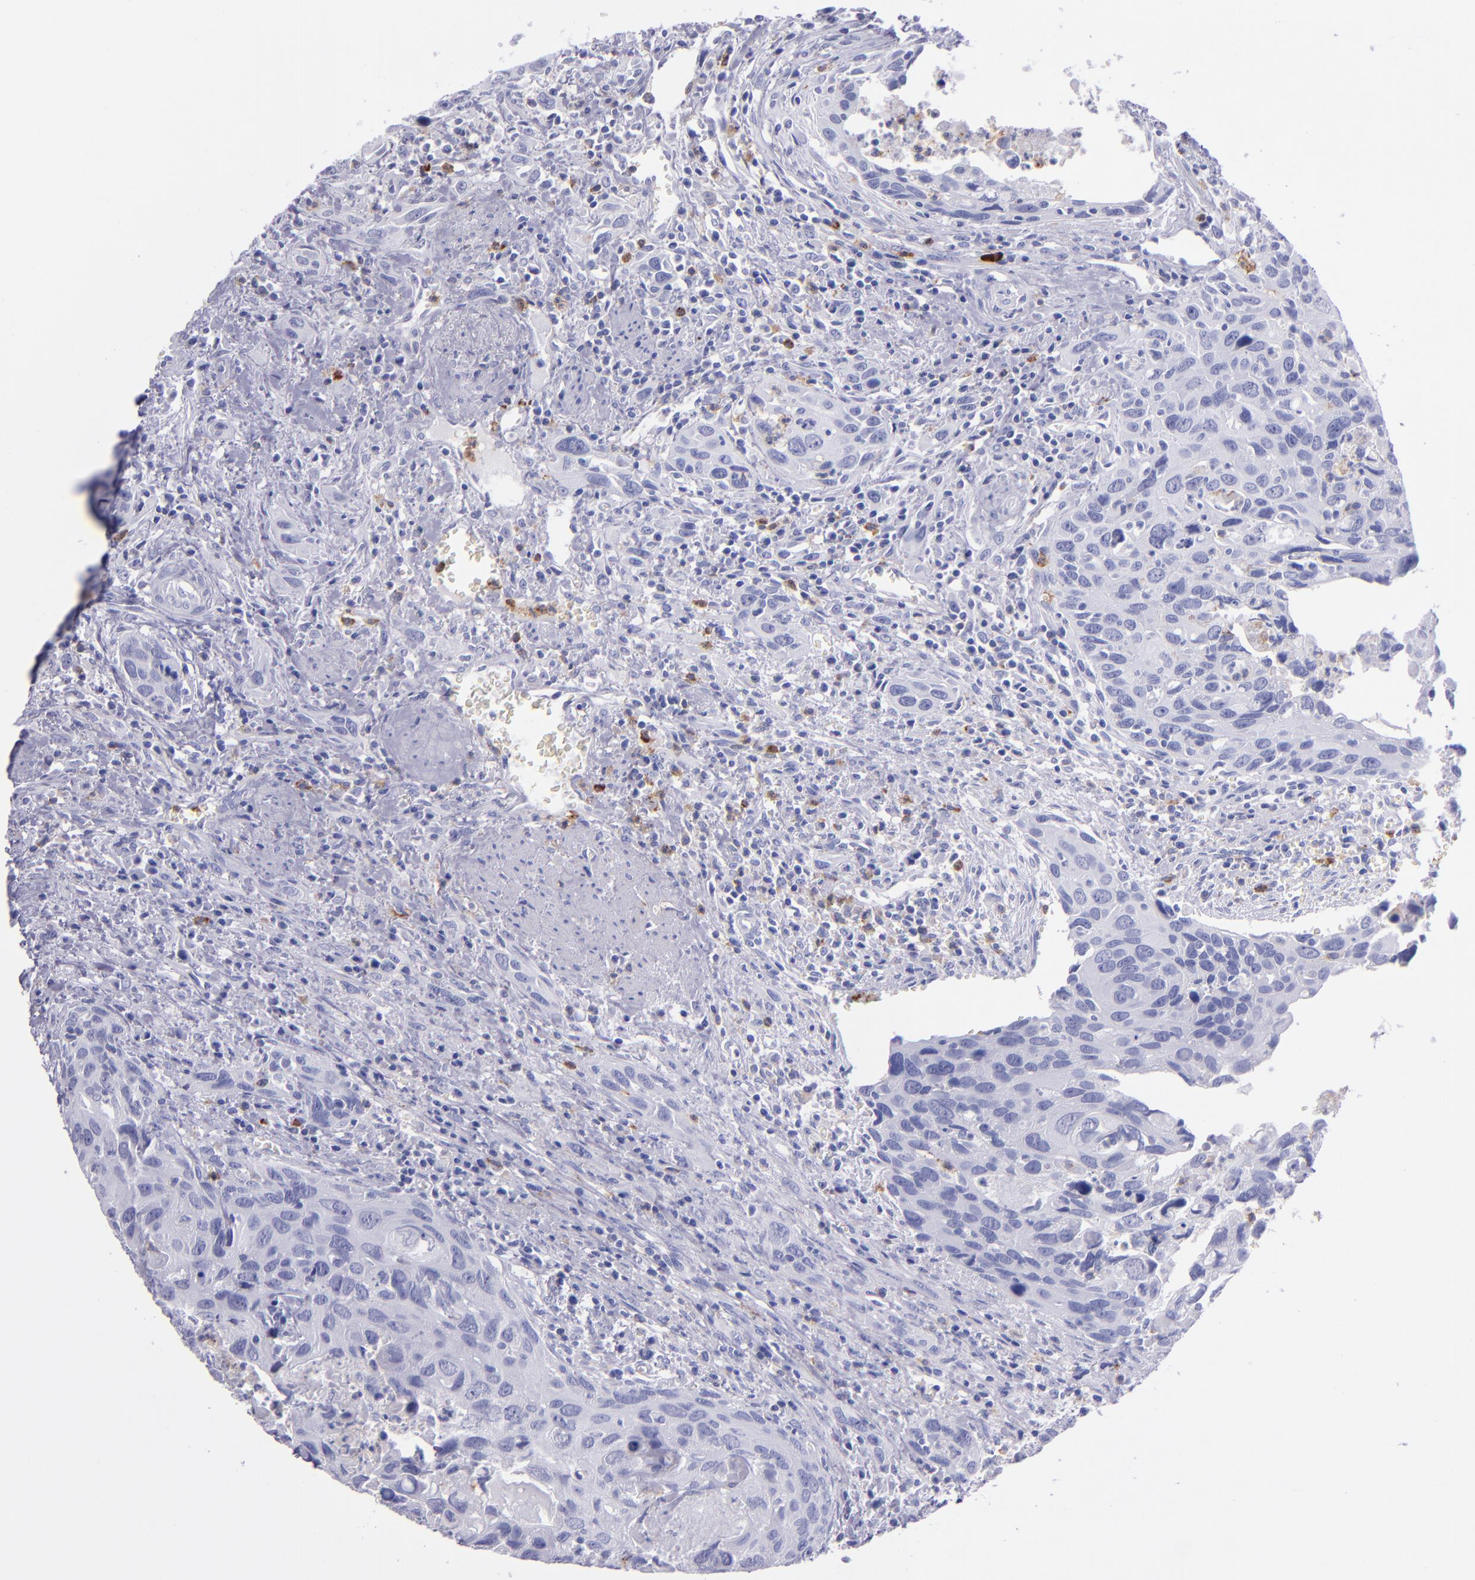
{"staining": {"intensity": "negative", "quantity": "none", "location": "none"}, "tissue": "urothelial cancer", "cell_type": "Tumor cells", "image_type": "cancer", "snomed": [{"axis": "morphology", "description": "Urothelial carcinoma, High grade"}, {"axis": "topography", "description": "Urinary bladder"}], "caption": "Tumor cells show no significant staining in urothelial carcinoma (high-grade).", "gene": "CR1", "patient": {"sex": "male", "age": 71}}